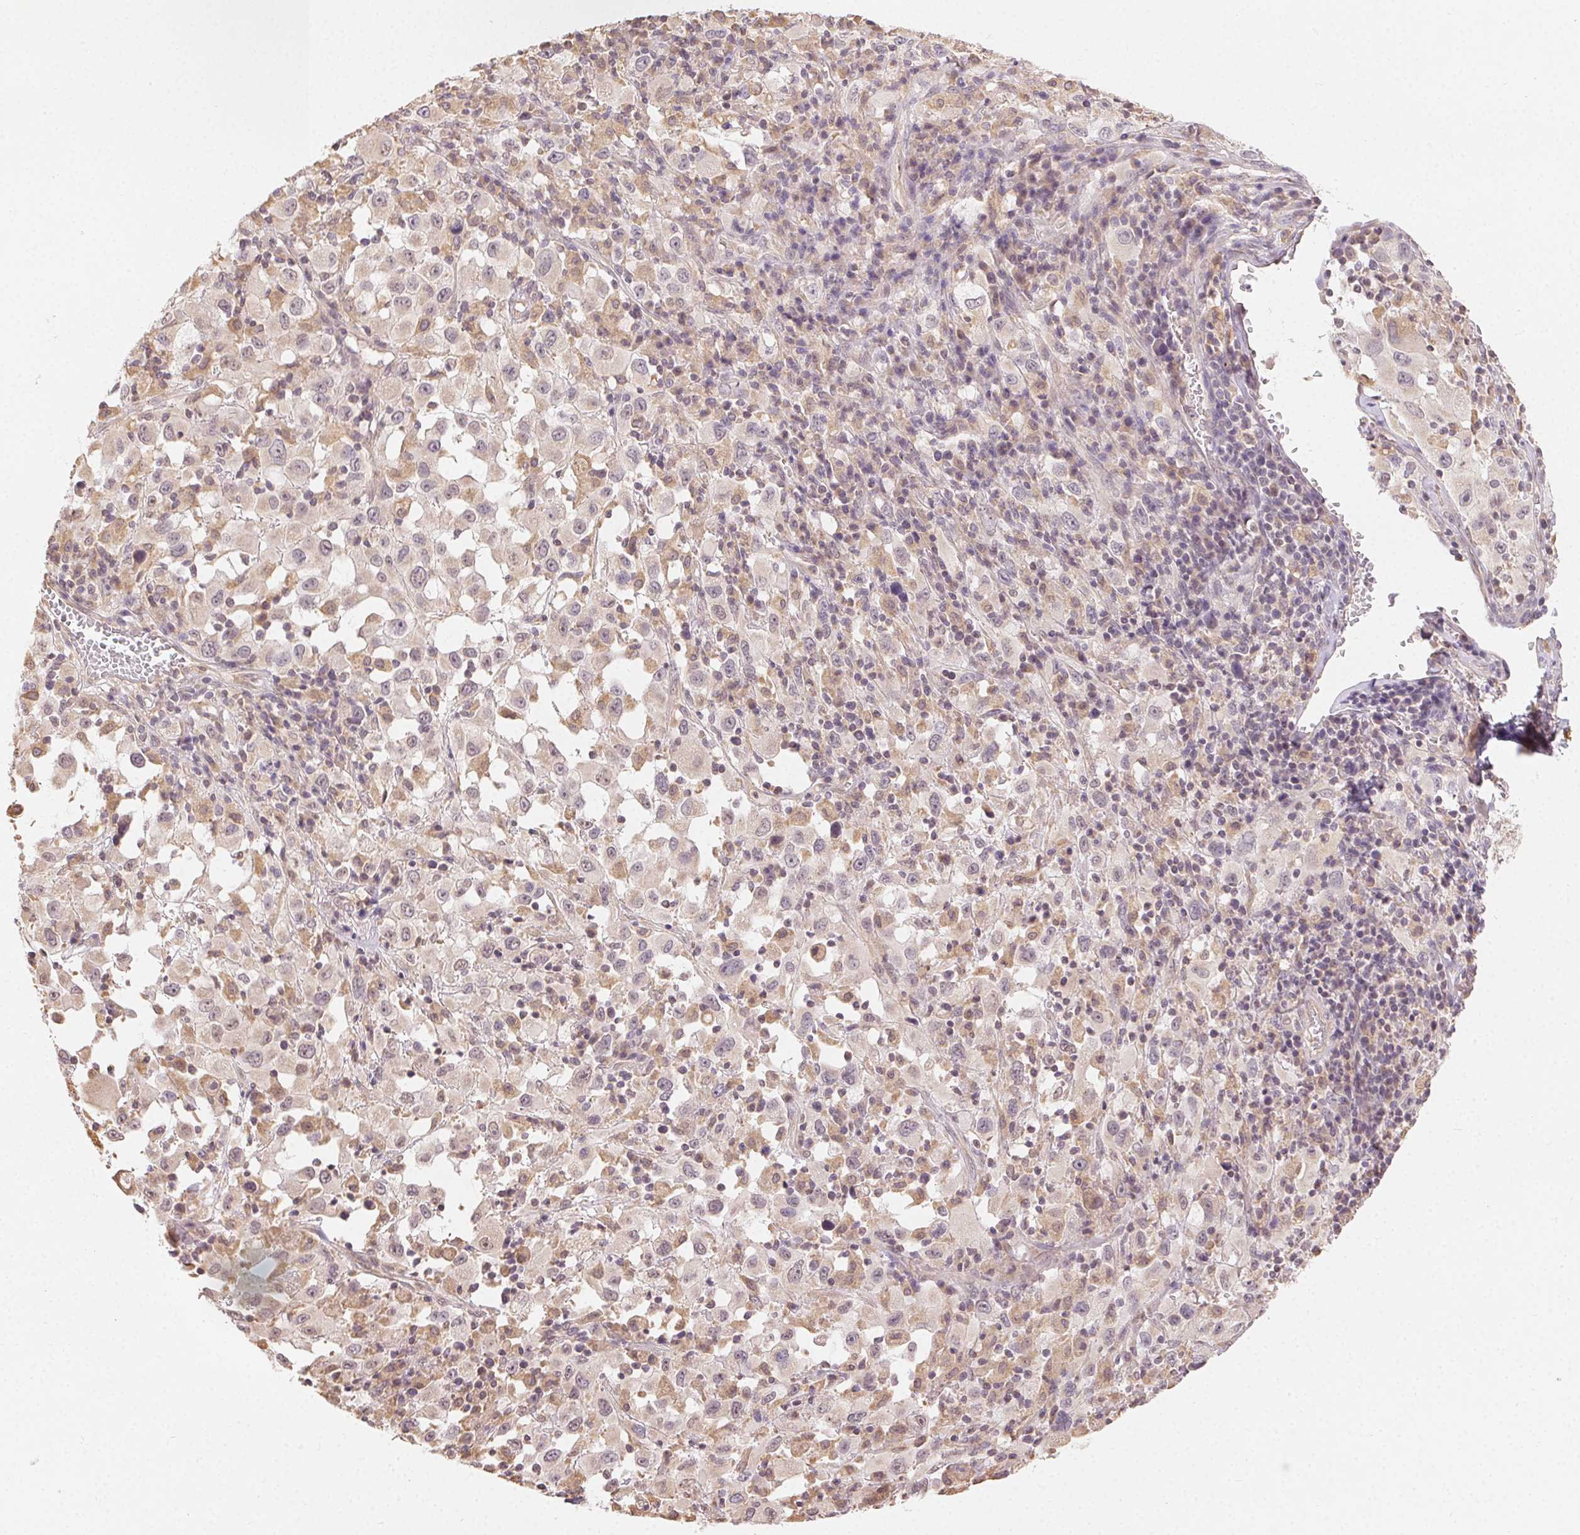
{"staining": {"intensity": "negative", "quantity": "none", "location": "none"}, "tissue": "melanoma", "cell_type": "Tumor cells", "image_type": "cancer", "snomed": [{"axis": "morphology", "description": "Malignant melanoma, Metastatic site"}, {"axis": "topography", "description": "Soft tissue"}], "caption": "The micrograph displays no staining of tumor cells in melanoma.", "gene": "SEZ6L2", "patient": {"sex": "male", "age": 50}}